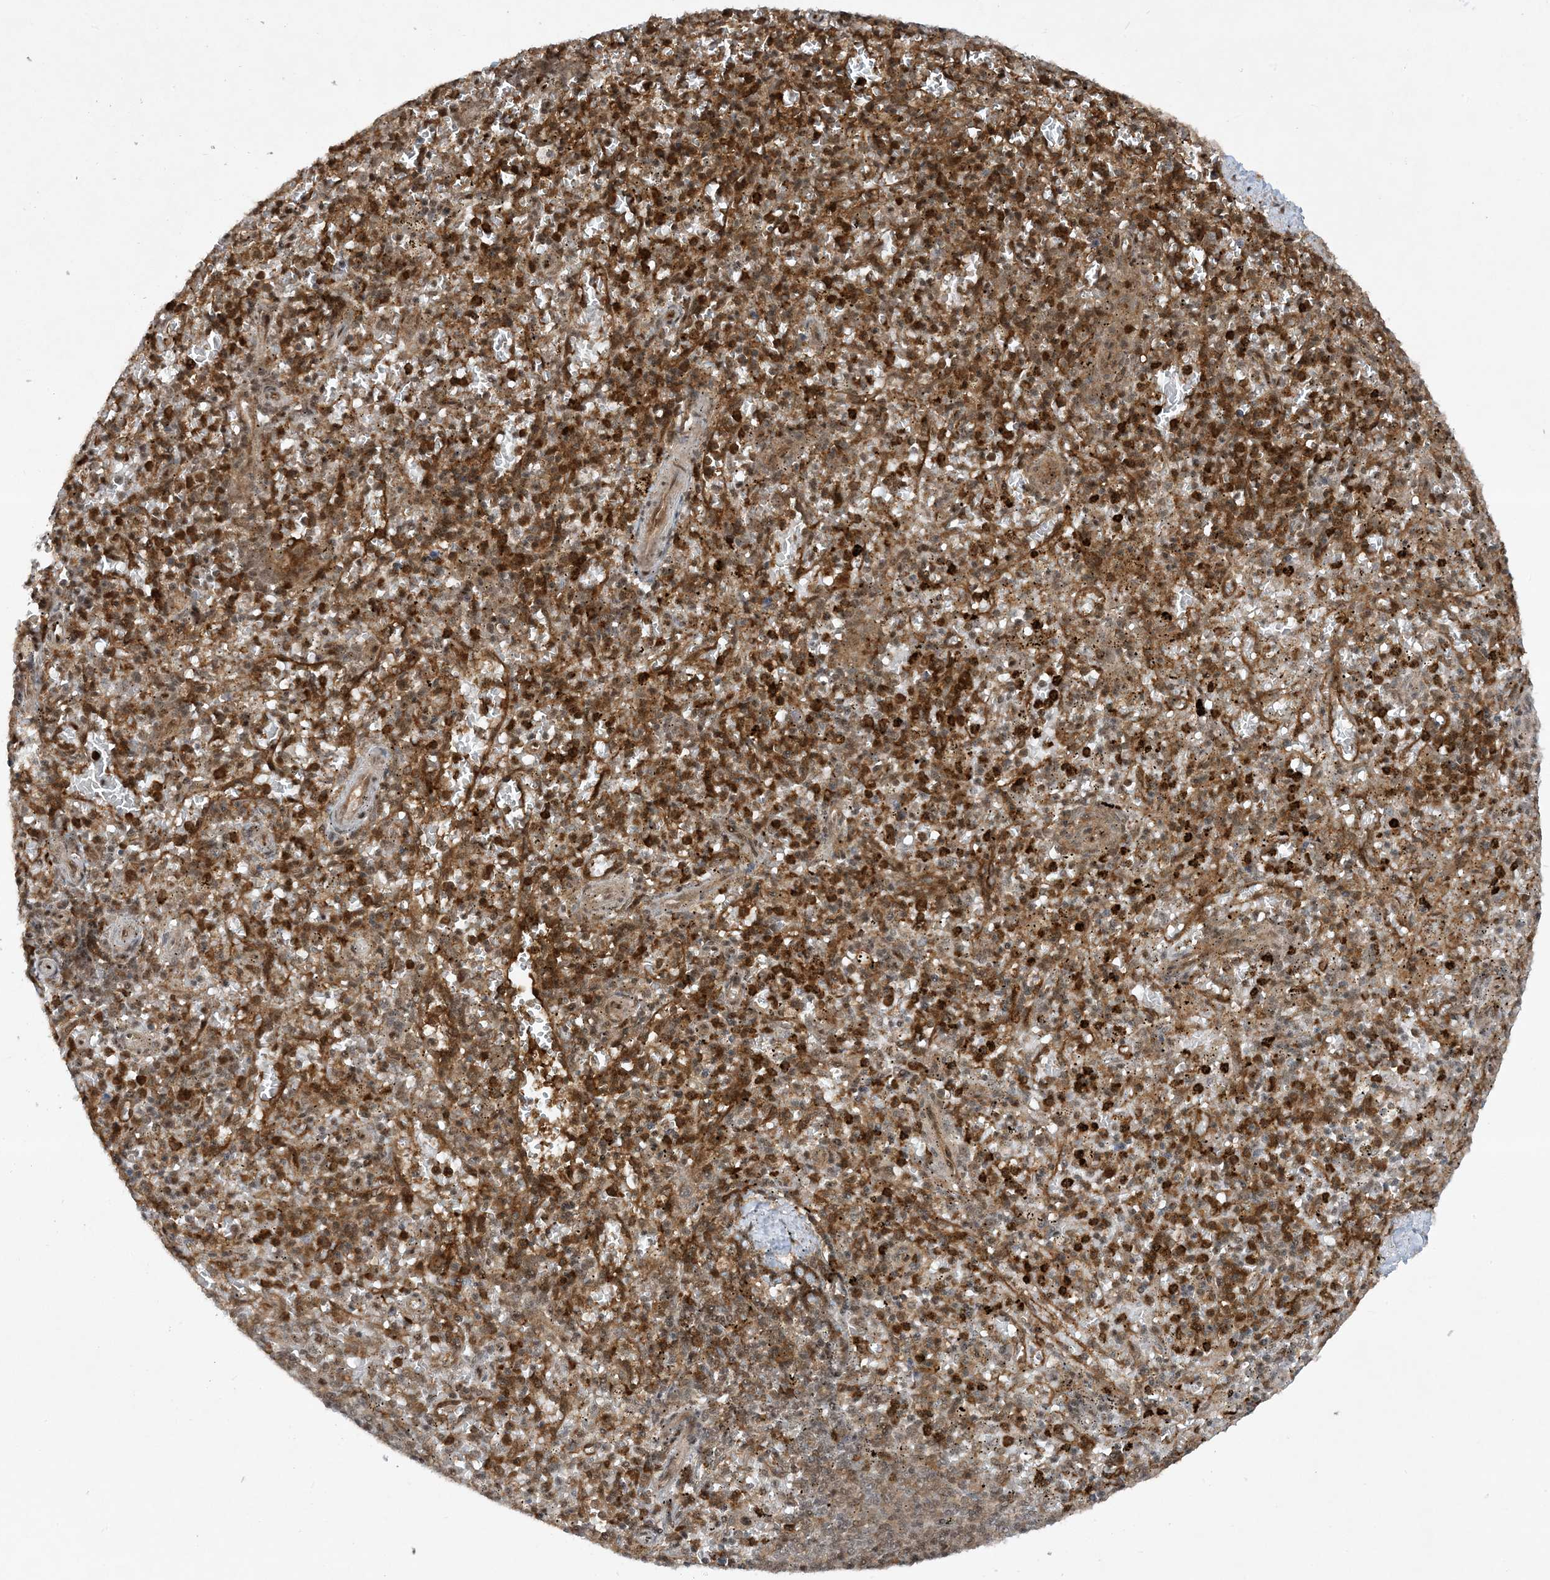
{"staining": {"intensity": "strong", "quantity": "25%-75%", "location": "cytoplasmic/membranous,nuclear"}, "tissue": "spleen", "cell_type": "Cells in red pulp", "image_type": "normal", "snomed": [{"axis": "morphology", "description": "Normal tissue, NOS"}, {"axis": "topography", "description": "Spleen"}], "caption": "IHC of benign human spleen displays high levels of strong cytoplasmic/membranous,nuclear positivity in about 25%-75% of cells in red pulp.", "gene": "CERT1", "patient": {"sex": "male", "age": 72}}